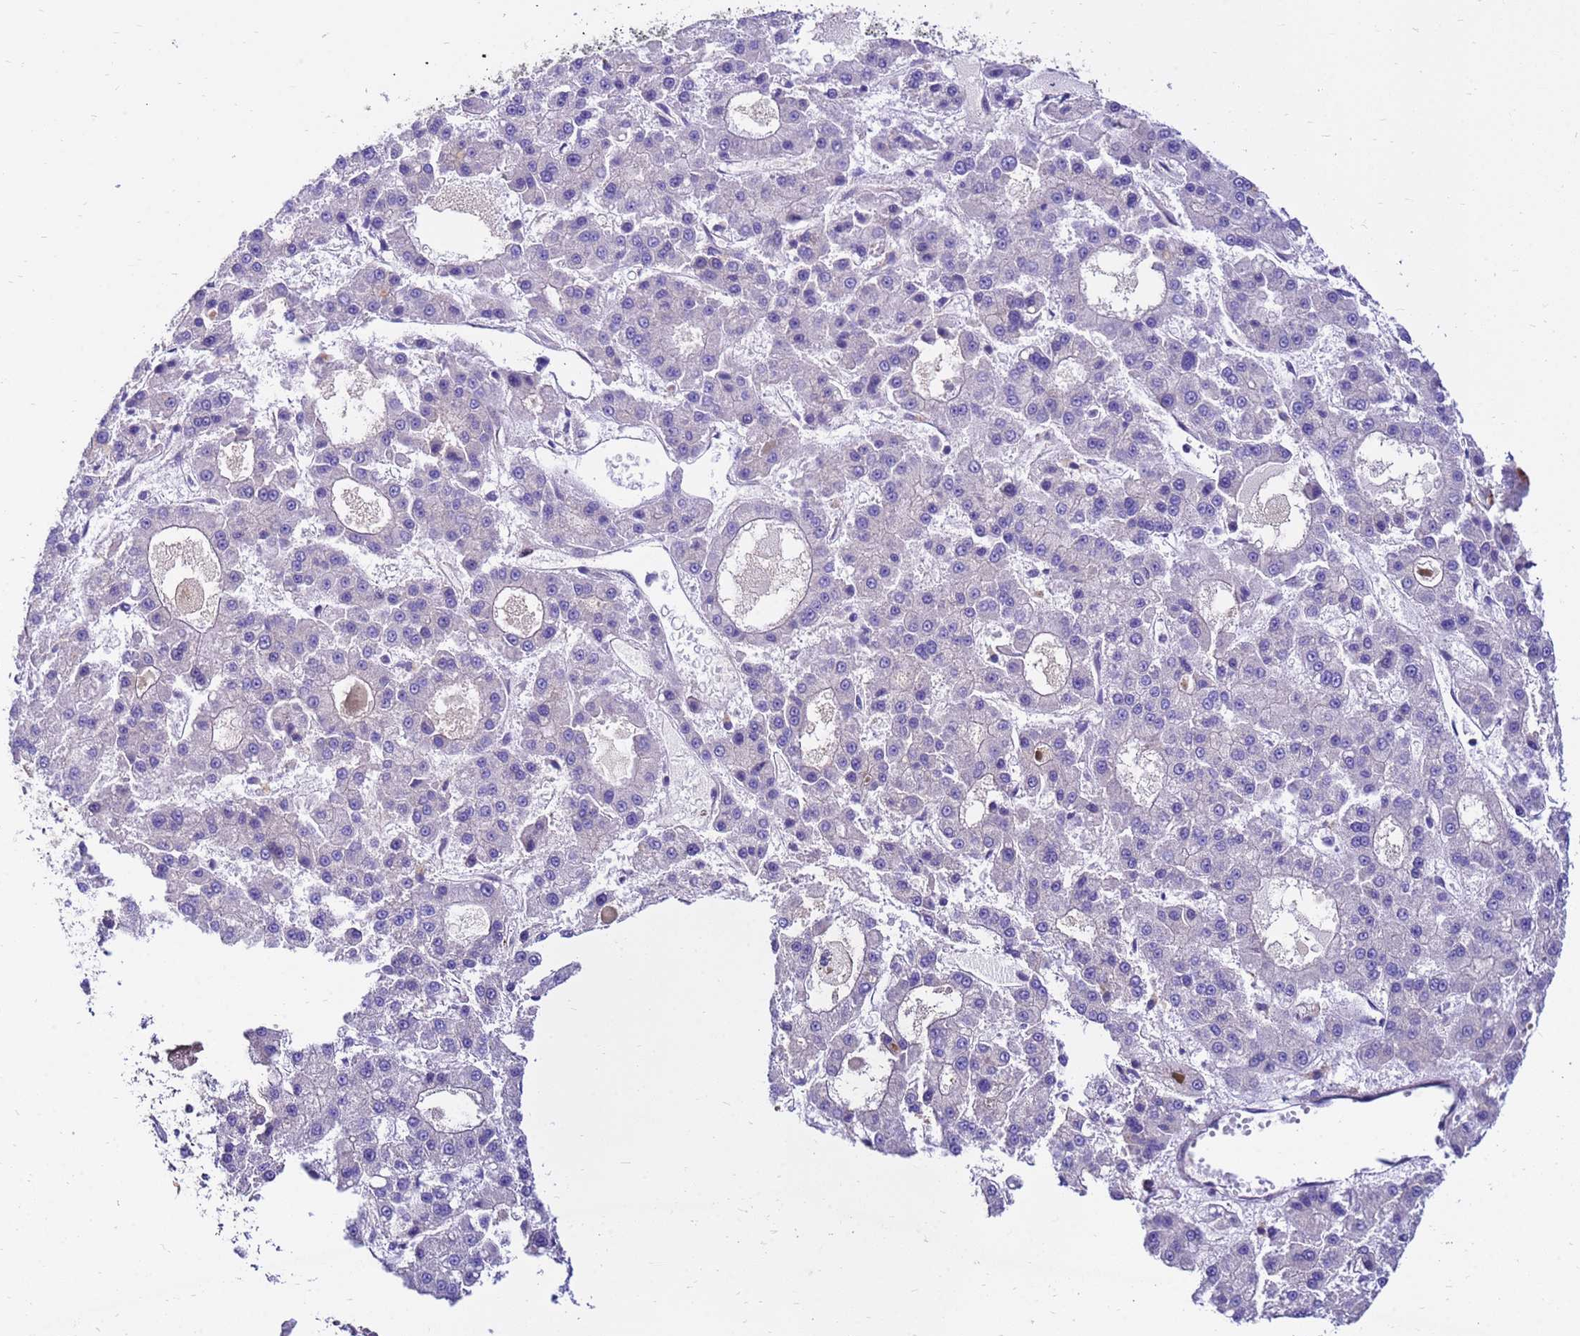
{"staining": {"intensity": "negative", "quantity": "none", "location": "none"}, "tissue": "liver cancer", "cell_type": "Tumor cells", "image_type": "cancer", "snomed": [{"axis": "morphology", "description": "Carcinoma, Hepatocellular, NOS"}, {"axis": "topography", "description": "Liver"}], "caption": "Tumor cells are negative for protein expression in human liver hepatocellular carcinoma.", "gene": "GET3", "patient": {"sex": "male", "age": 70}}